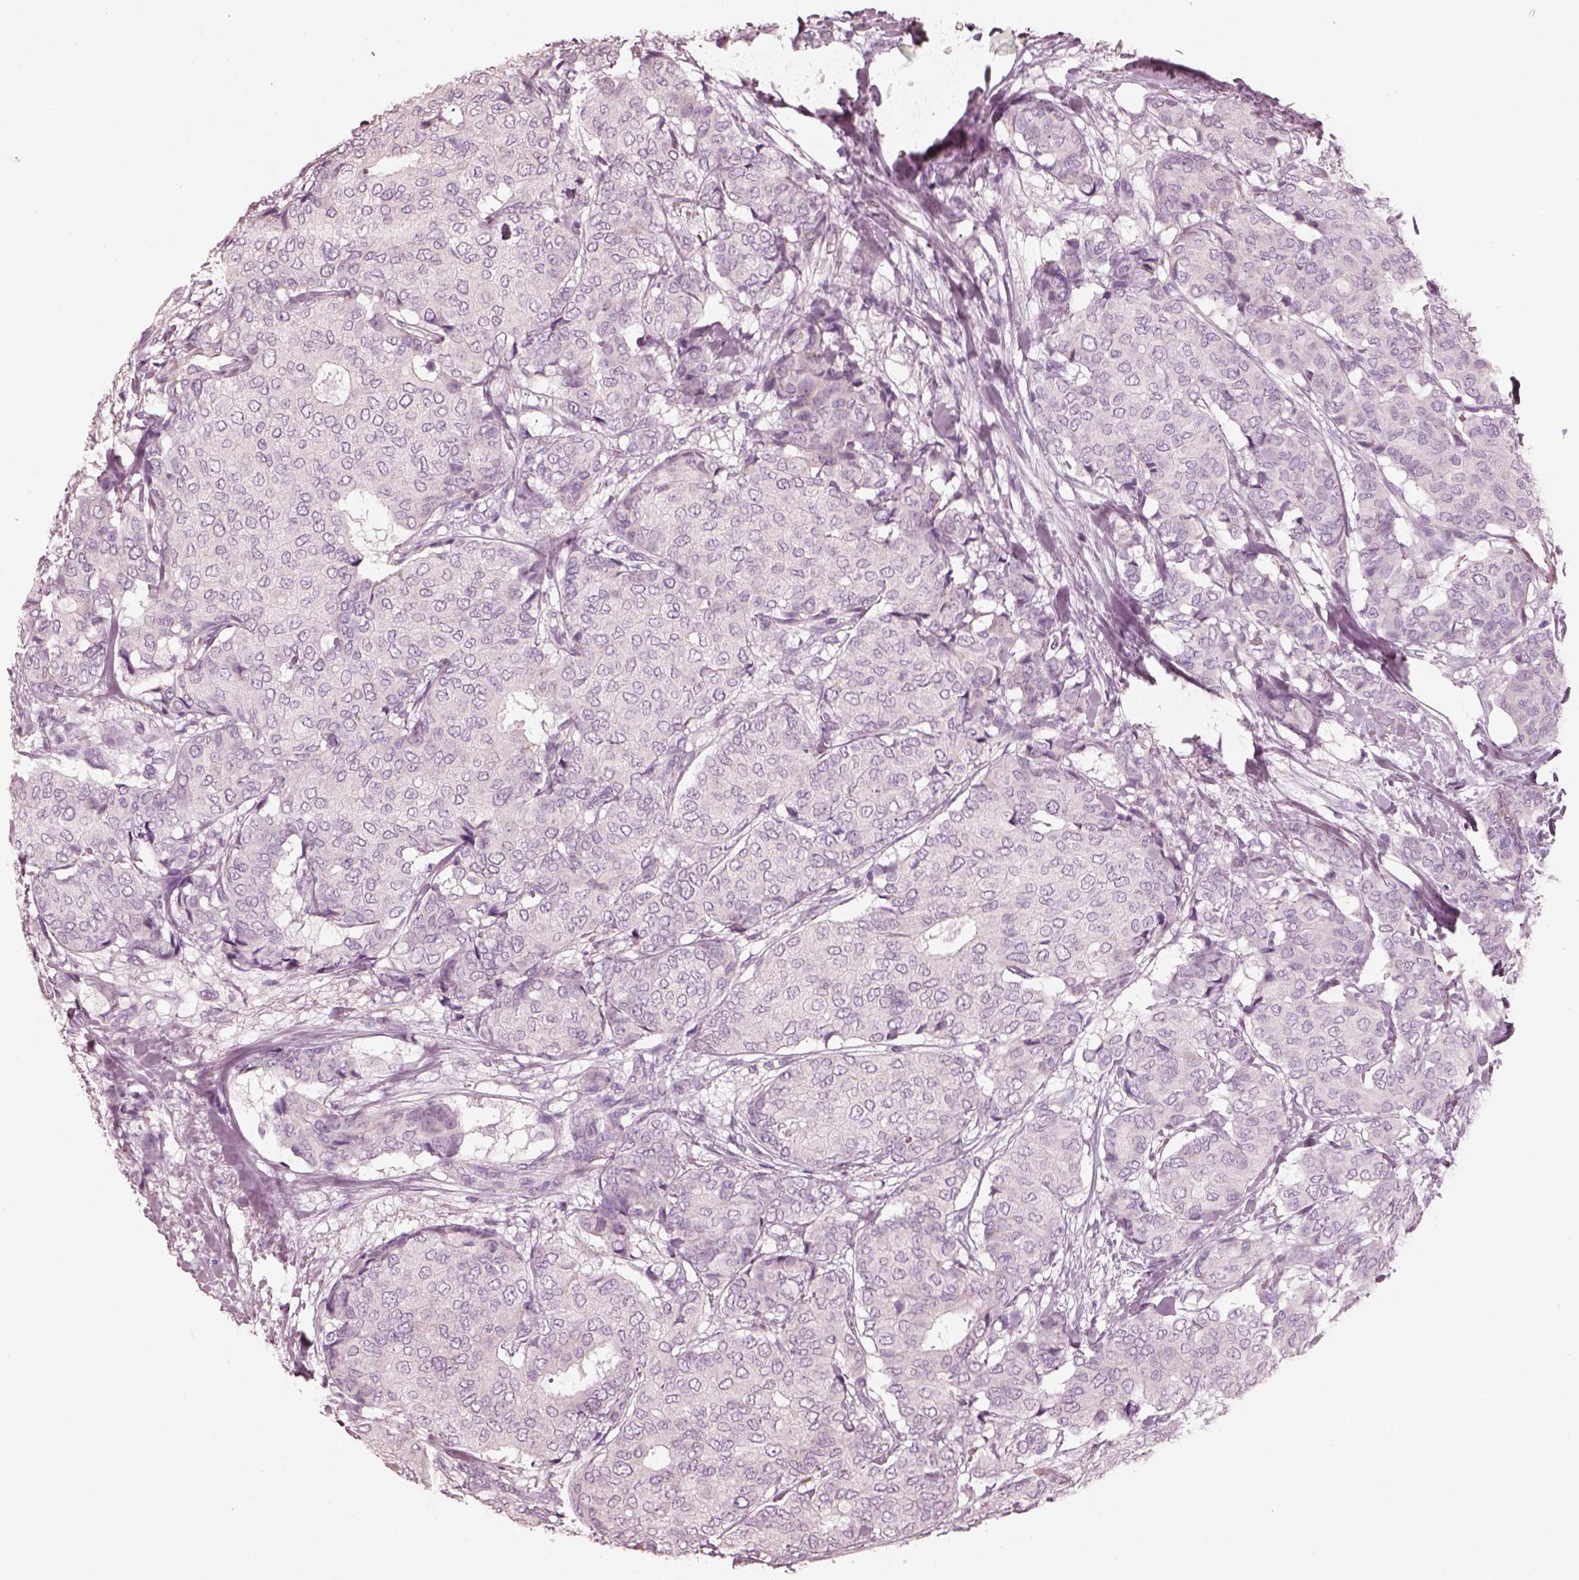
{"staining": {"intensity": "negative", "quantity": "none", "location": "none"}, "tissue": "breast cancer", "cell_type": "Tumor cells", "image_type": "cancer", "snomed": [{"axis": "morphology", "description": "Duct carcinoma"}, {"axis": "topography", "description": "Breast"}], "caption": "IHC of human breast cancer (intraductal carcinoma) reveals no staining in tumor cells.", "gene": "R3HDML", "patient": {"sex": "female", "age": 75}}